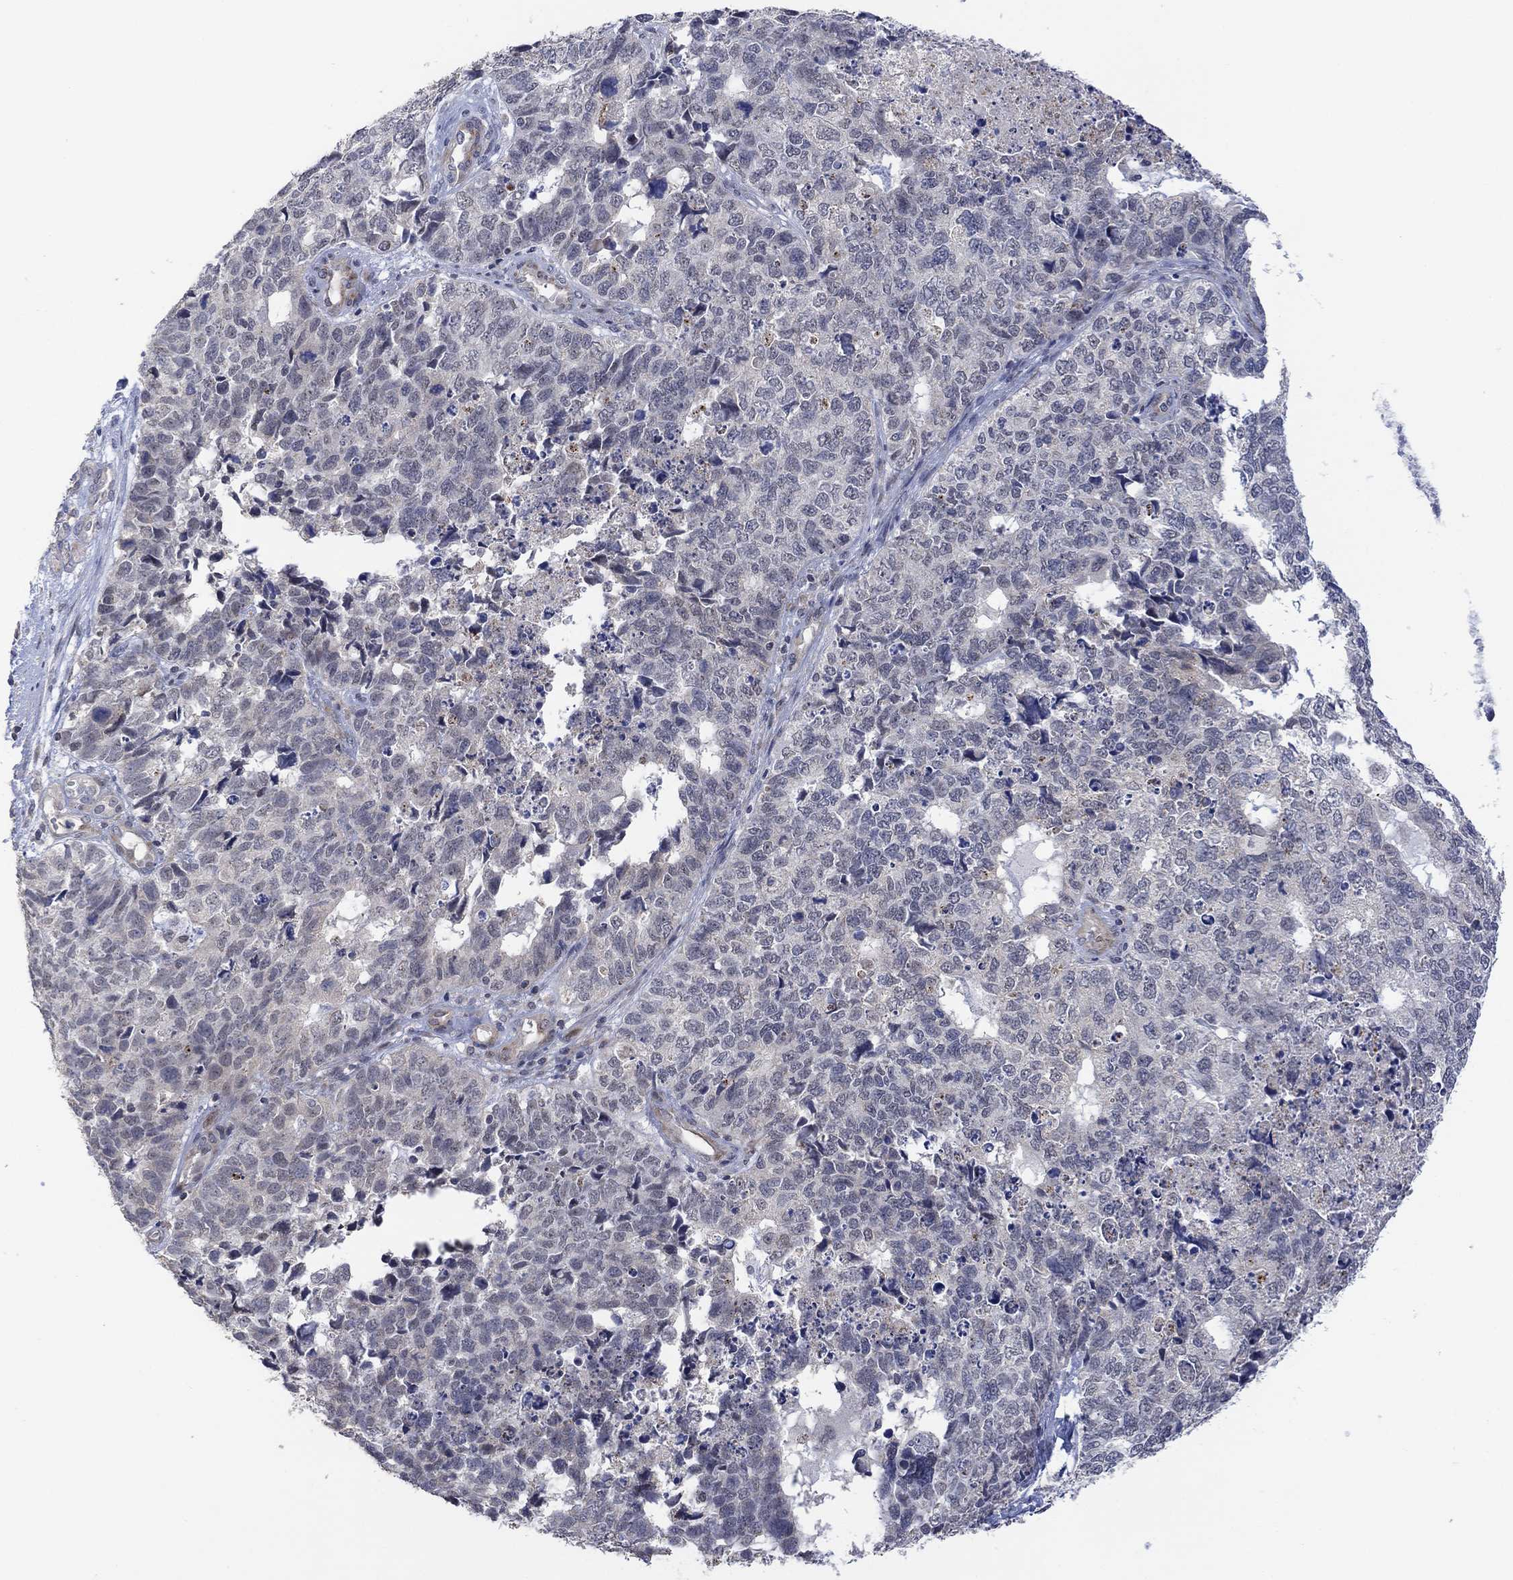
{"staining": {"intensity": "negative", "quantity": "none", "location": "none"}, "tissue": "cervical cancer", "cell_type": "Tumor cells", "image_type": "cancer", "snomed": [{"axis": "morphology", "description": "Squamous cell carcinoma, NOS"}, {"axis": "topography", "description": "Cervix"}], "caption": "Immunohistochemical staining of human cervical cancer (squamous cell carcinoma) exhibits no significant expression in tumor cells.", "gene": "SLC48A1", "patient": {"sex": "female", "age": 63}}